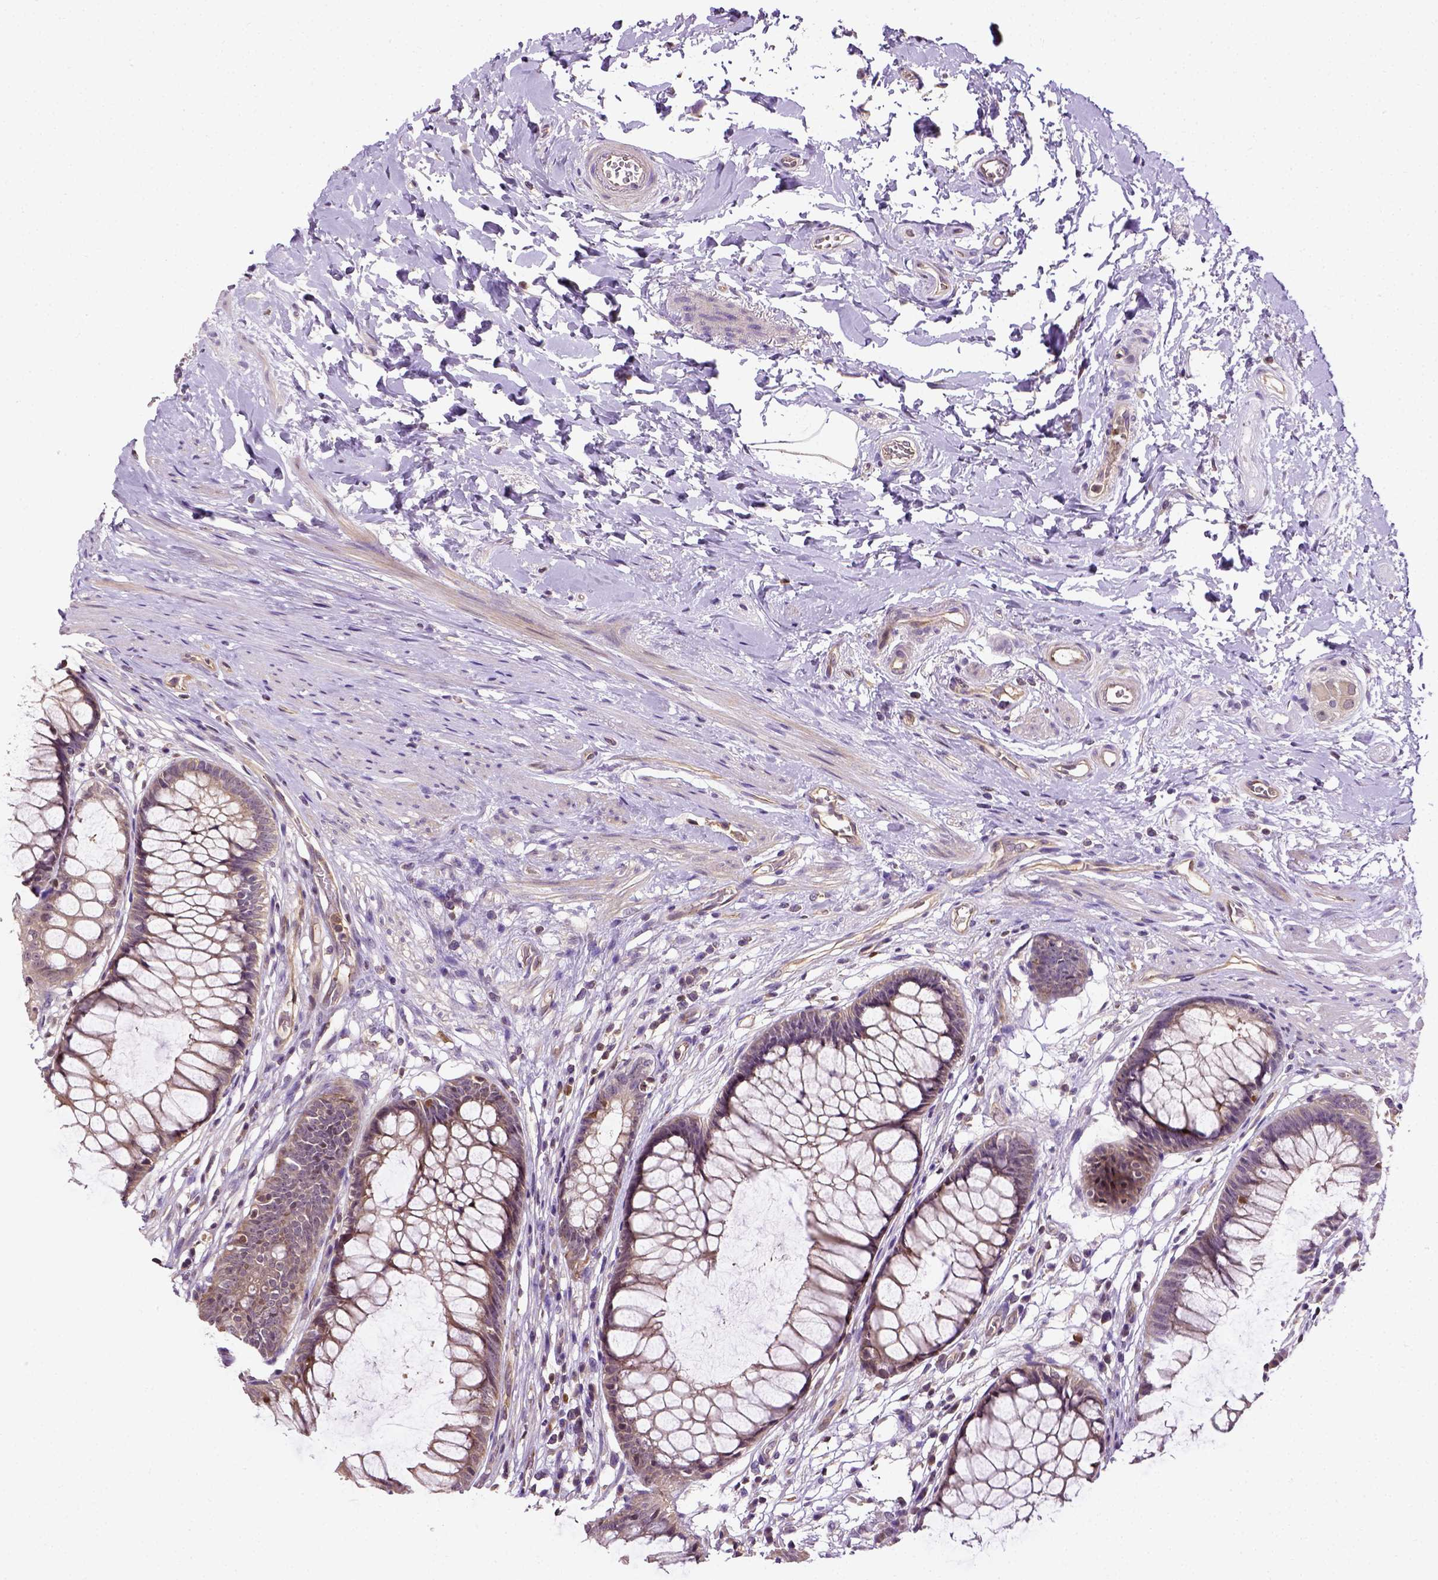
{"staining": {"intensity": "moderate", "quantity": ">75%", "location": "cytoplasmic/membranous"}, "tissue": "rectum", "cell_type": "Glandular cells", "image_type": "normal", "snomed": [{"axis": "morphology", "description": "Normal tissue, NOS"}, {"axis": "topography", "description": "Smooth muscle"}, {"axis": "topography", "description": "Rectum"}], "caption": "Immunohistochemical staining of unremarkable rectum demonstrates >75% levels of moderate cytoplasmic/membranous protein expression in about >75% of glandular cells.", "gene": "MATK", "patient": {"sex": "male", "age": 53}}